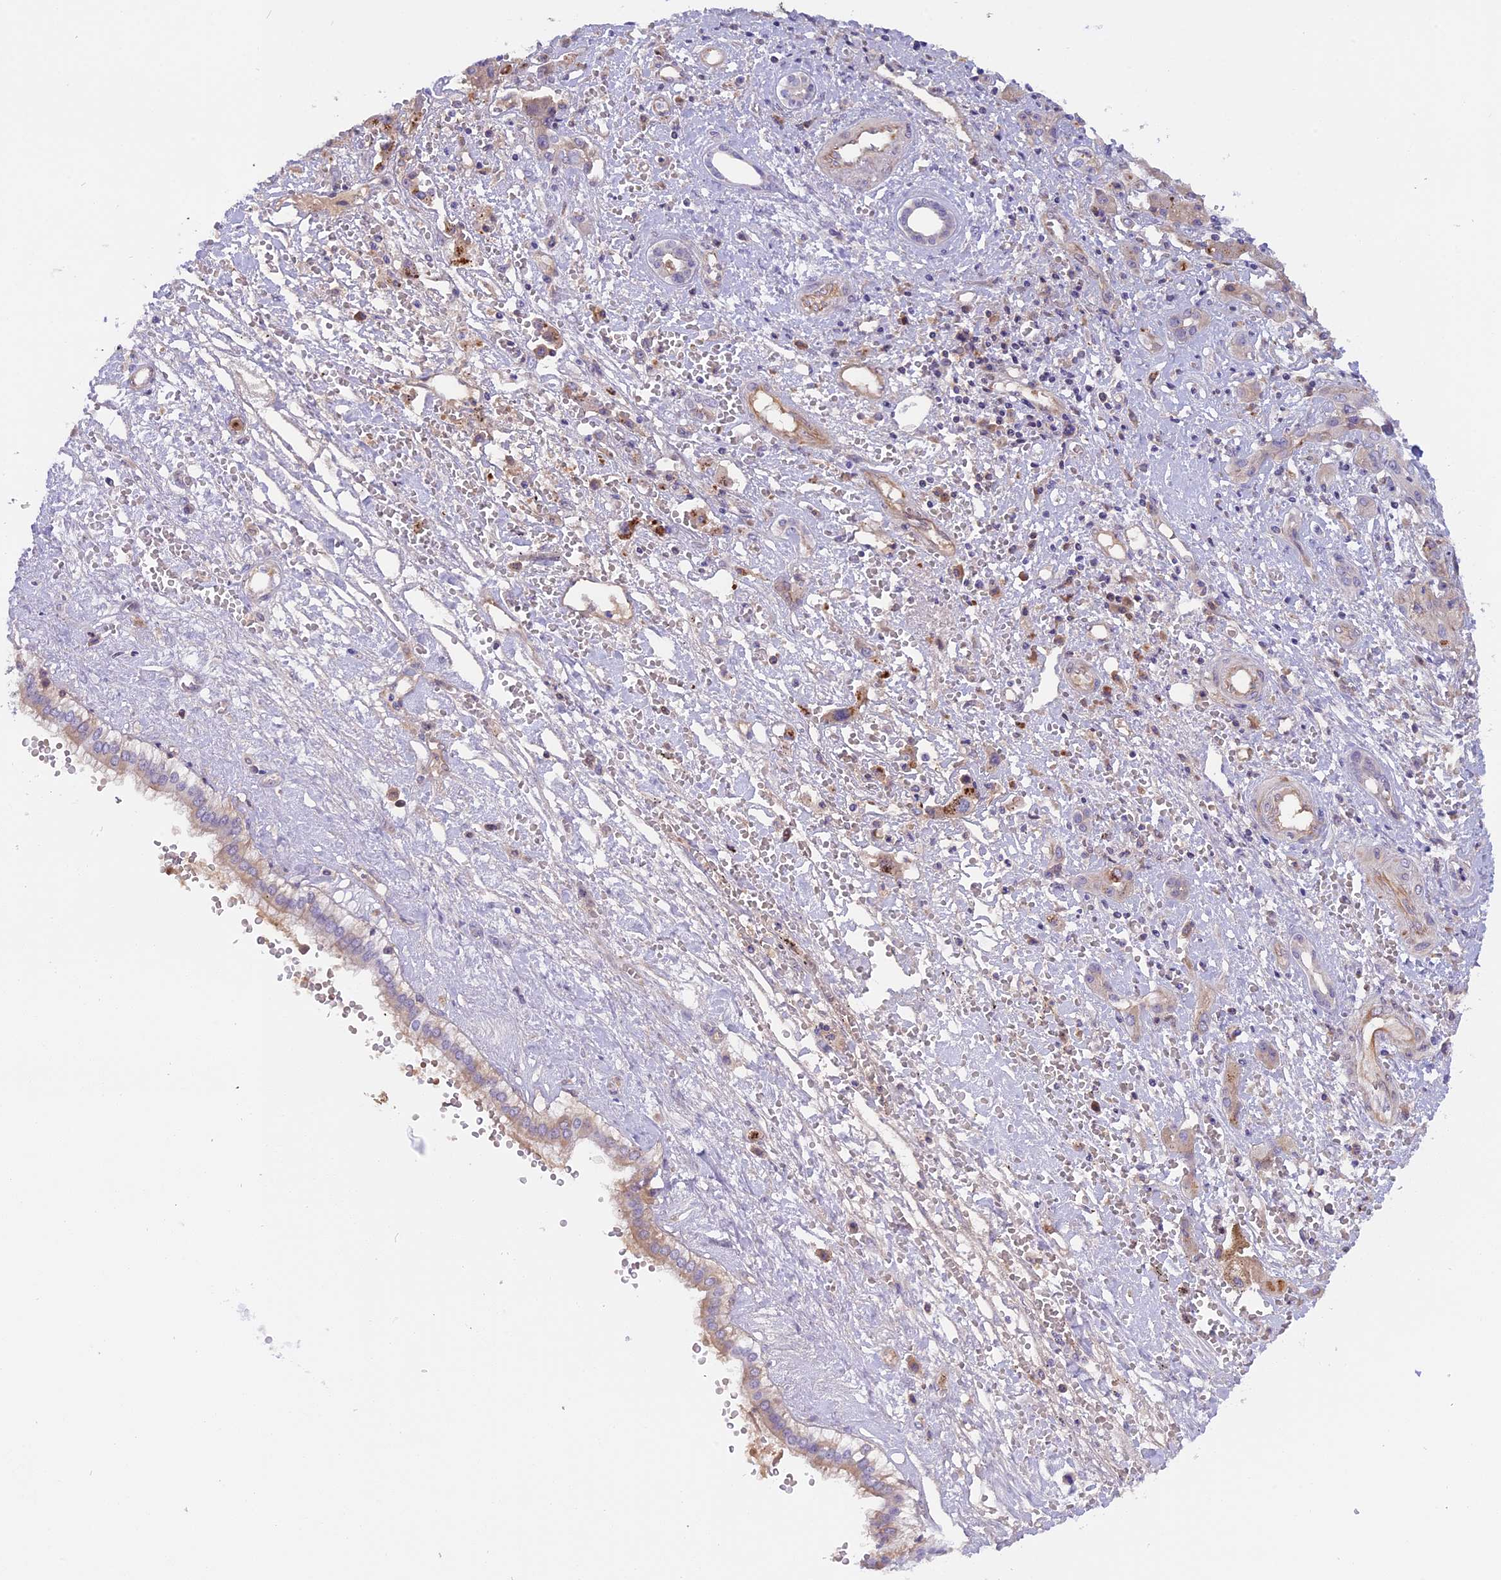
{"staining": {"intensity": "weak", "quantity": "<25%", "location": "cytoplasmic/membranous"}, "tissue": "liver cancer", "cell_type": "Tumor cells", "image_type": "cancer", "snomed": [{"axis": "morphology", "description": "Cholangiocarcinoma"}, {"axis": "topography", "description": "Liver"}], "caption": "The immunohistochemistry (IHC) photomicrograph has no significant staining in tumor cells of liver cholangiocarcinoma tissue. (DAB (3,3'-diaminobenzidine) IHC with hematoxylin counter stain).", "gene": "CCDC32", "patient": {"sex": "male", "age": 67}}